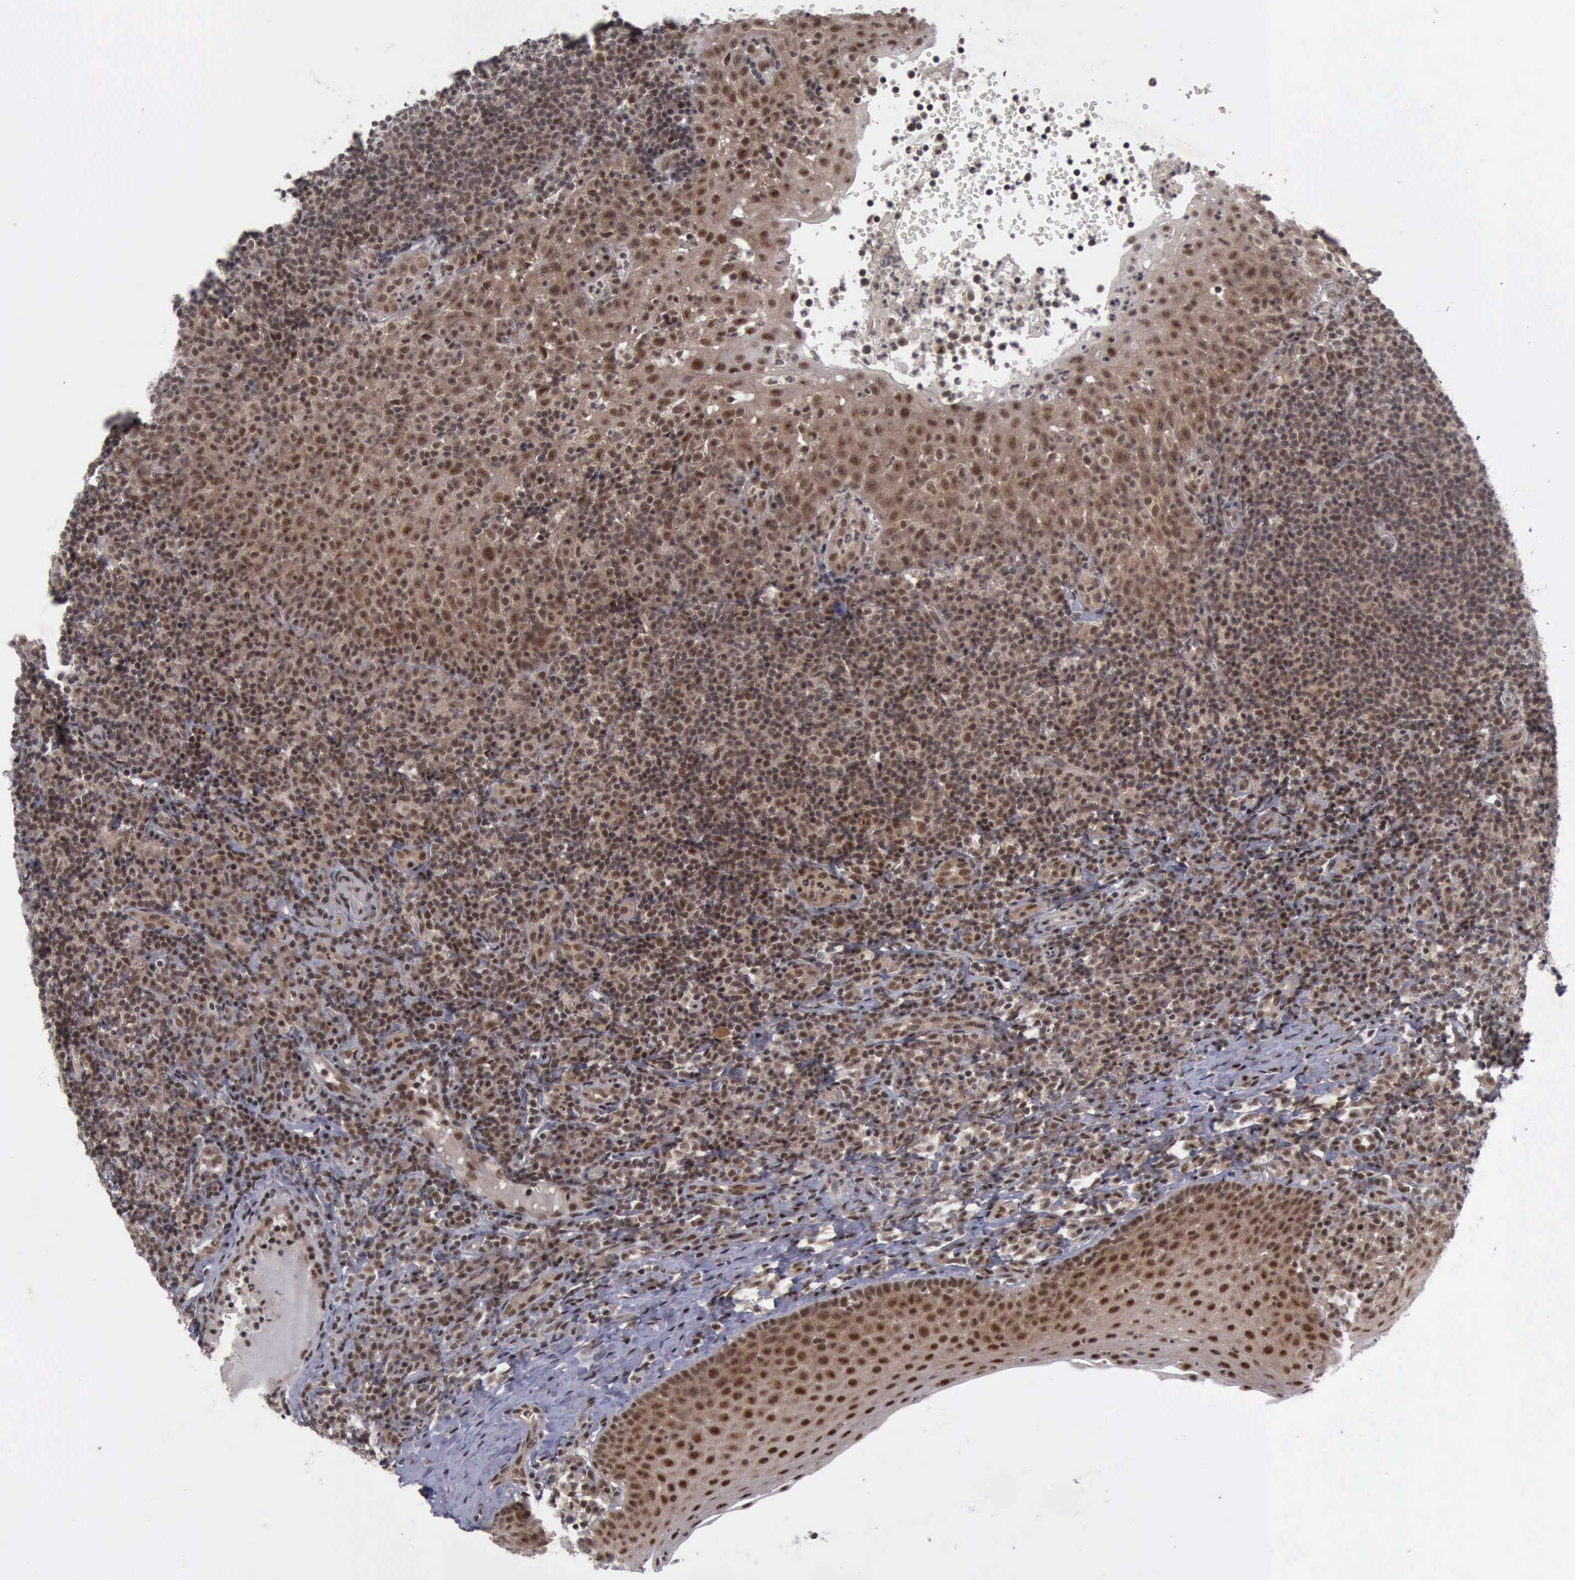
{"staining": {"intensity": "strong", "quantity": ">75%", "location": "cytoplasmic/membranous,nuclear"}, "tissue": "tonsil", "cell_type": "Germinal center cells", "image_type": "normal", "snomed": [{"axis": "morphology", "description": "Normal tissue, NOS"}, {"axis": "topography", "description": "Tonsil"}], "caption": "Germinal center cells display high levels of strong cytoplasmic/membranous,nuclear staining in approximately >75% of cells in unremarkable tonsil.", "gene": "ATM", "patient": {"sex": "female", "age": 40}}